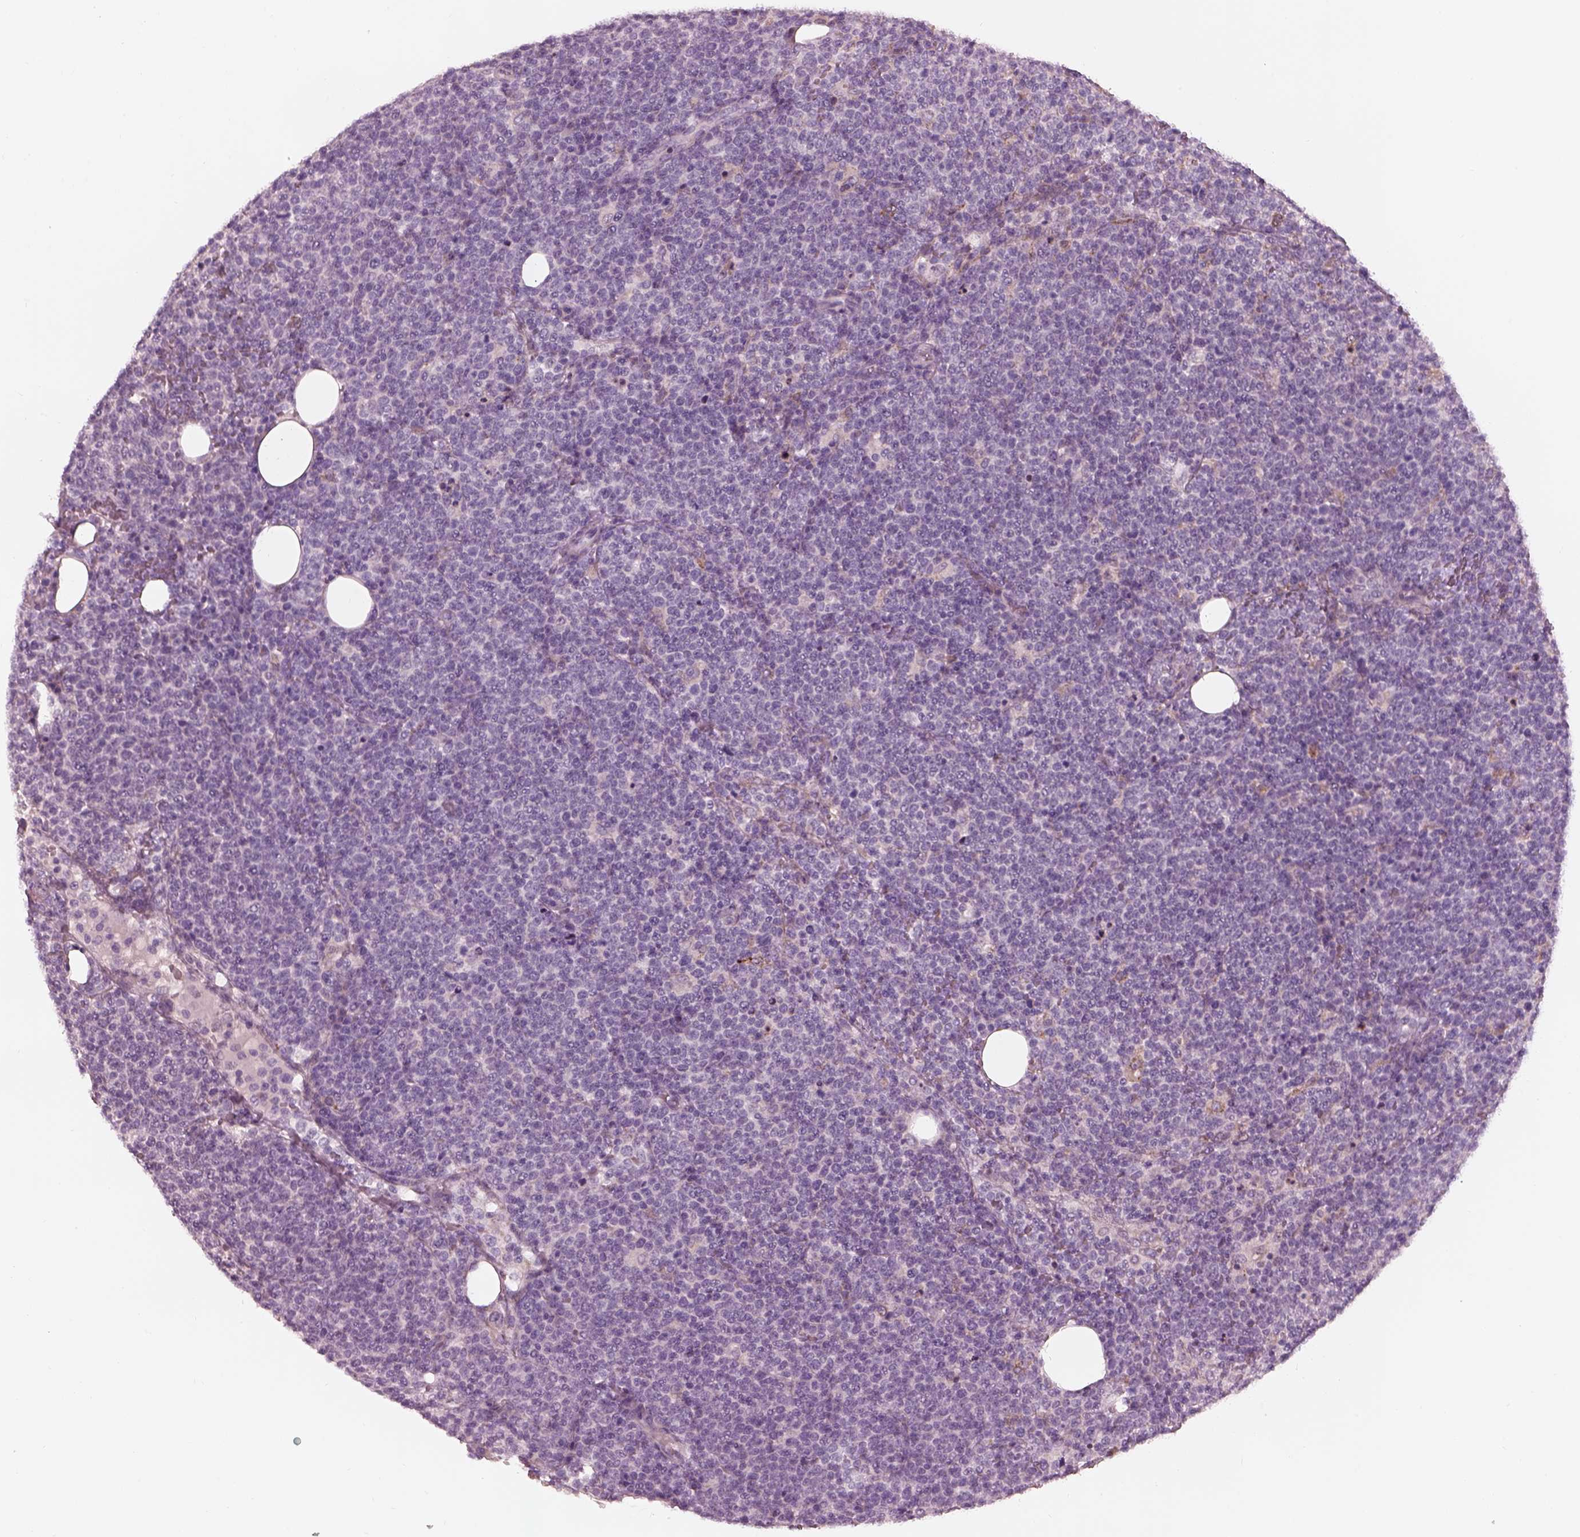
{"staining": {"intensity": "negative", "quantity": "none", "location": "none"}, "tissue": "lymphoma", "cell_type": "Tumor cells", "image_type": "cancer", "snomed": [{"axis": "morphology", "description": "Malignant lymphoma, non-Hodgkin's type, High grade"}, {"axis": "topography", "description": "Lymph node"}], "caption": "The immunohistochemistry (IHC) micrograph has no significant expression in tumor cells of malignant lymphoma, non-Hodgkin's type (high-grade) tissue.", "gene": "CADM2", "patient": {"sex": "male", "age": 61}}